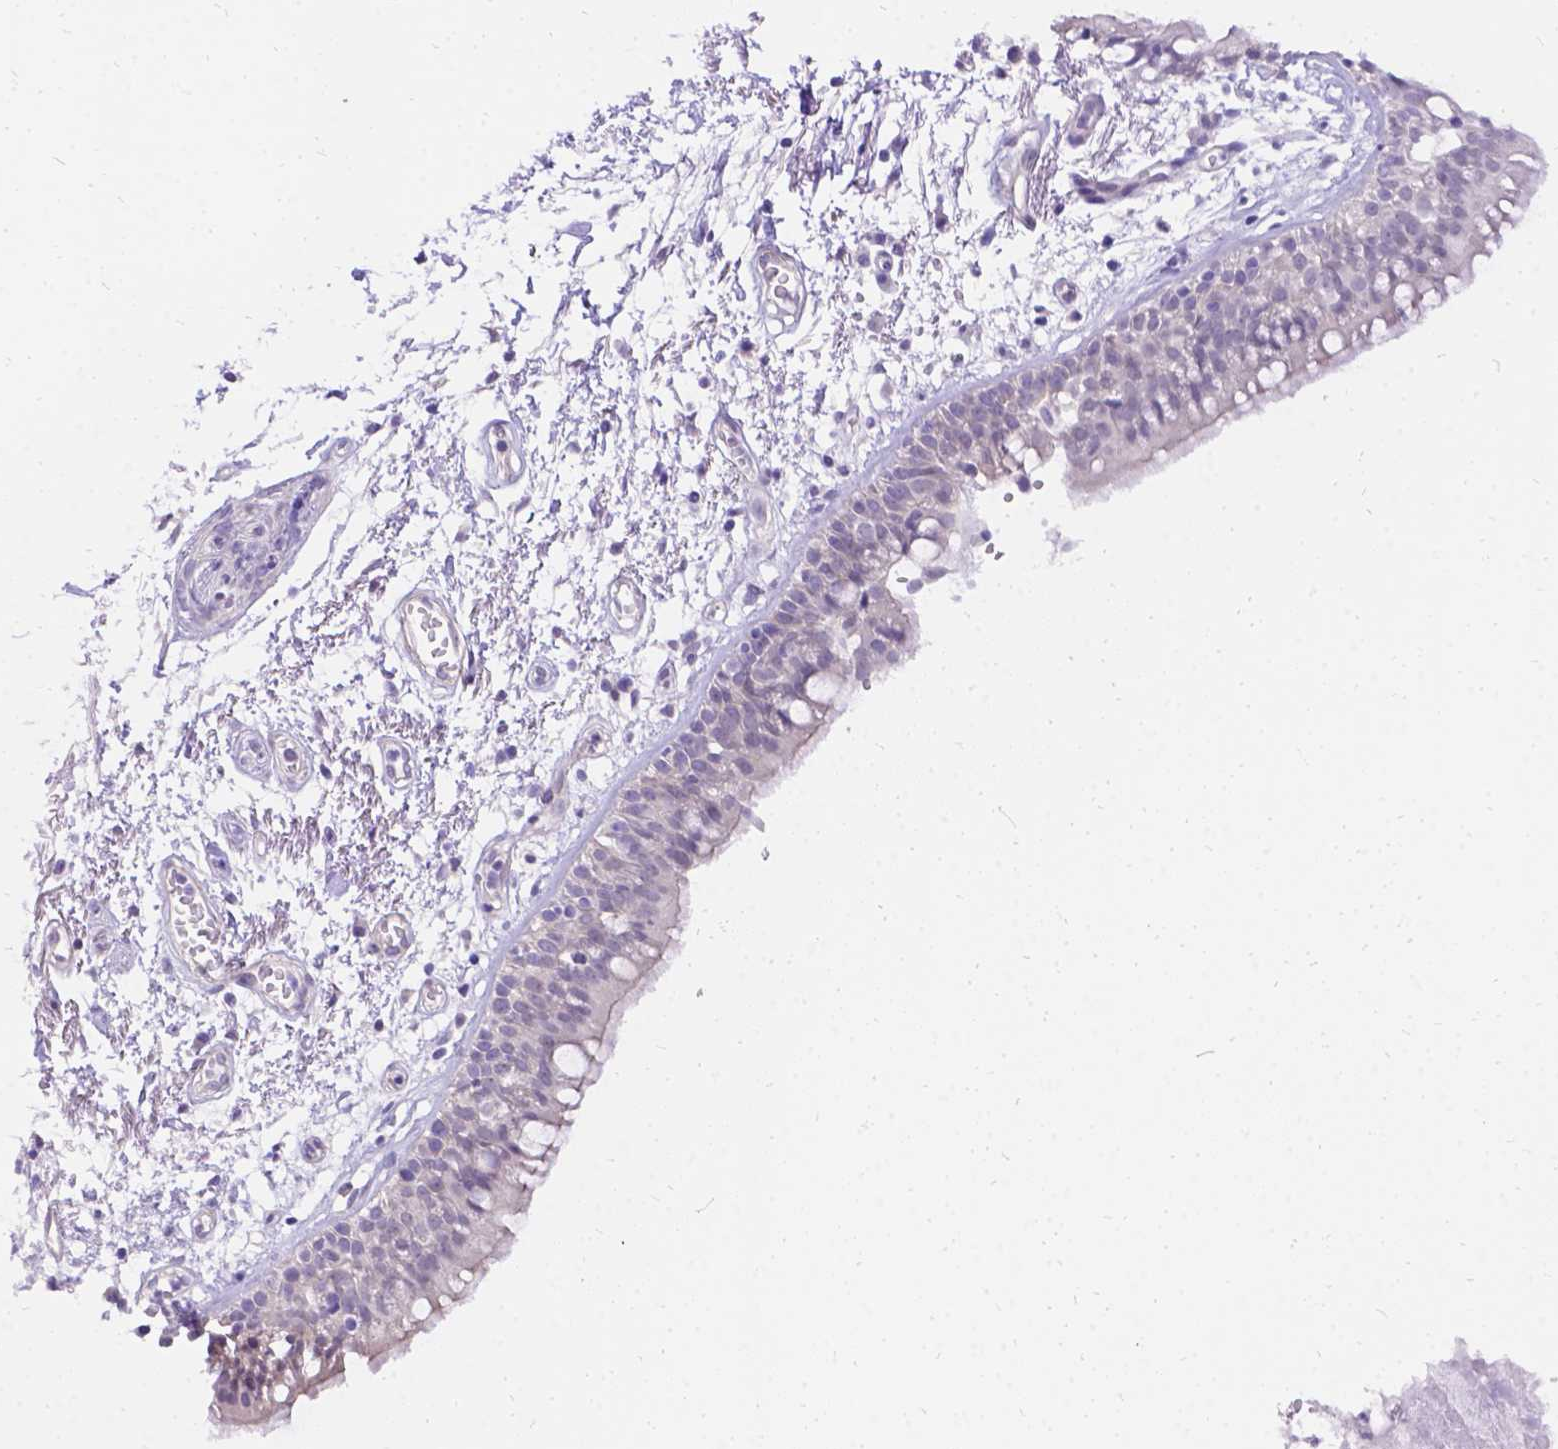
{"staining": {"intensity": "negative", "quantity": "none", "location": "none"}, "tissue": "bronchus", "cell_type": "Respiratory epithelial cells", "image_type": "normal", "snomed": [{"axis": "morphology", "description": "Normal tissue, NOS"}, {"axis": "morphology", "description": "Squamous cell carcinoma, NOS"}, {"axis": "topography", "description": "Cartilage tissue"}, {"axis": "topography", "description": "Bronchus"}, {"axis": "topography", "description": "Lung"}], "caption": "Human bronchus stained for a protein using IHC displays no positivity in respiratory epithelial cells.", "gene": "PALS1", "patient": {"sex": "male", "age": 66}}